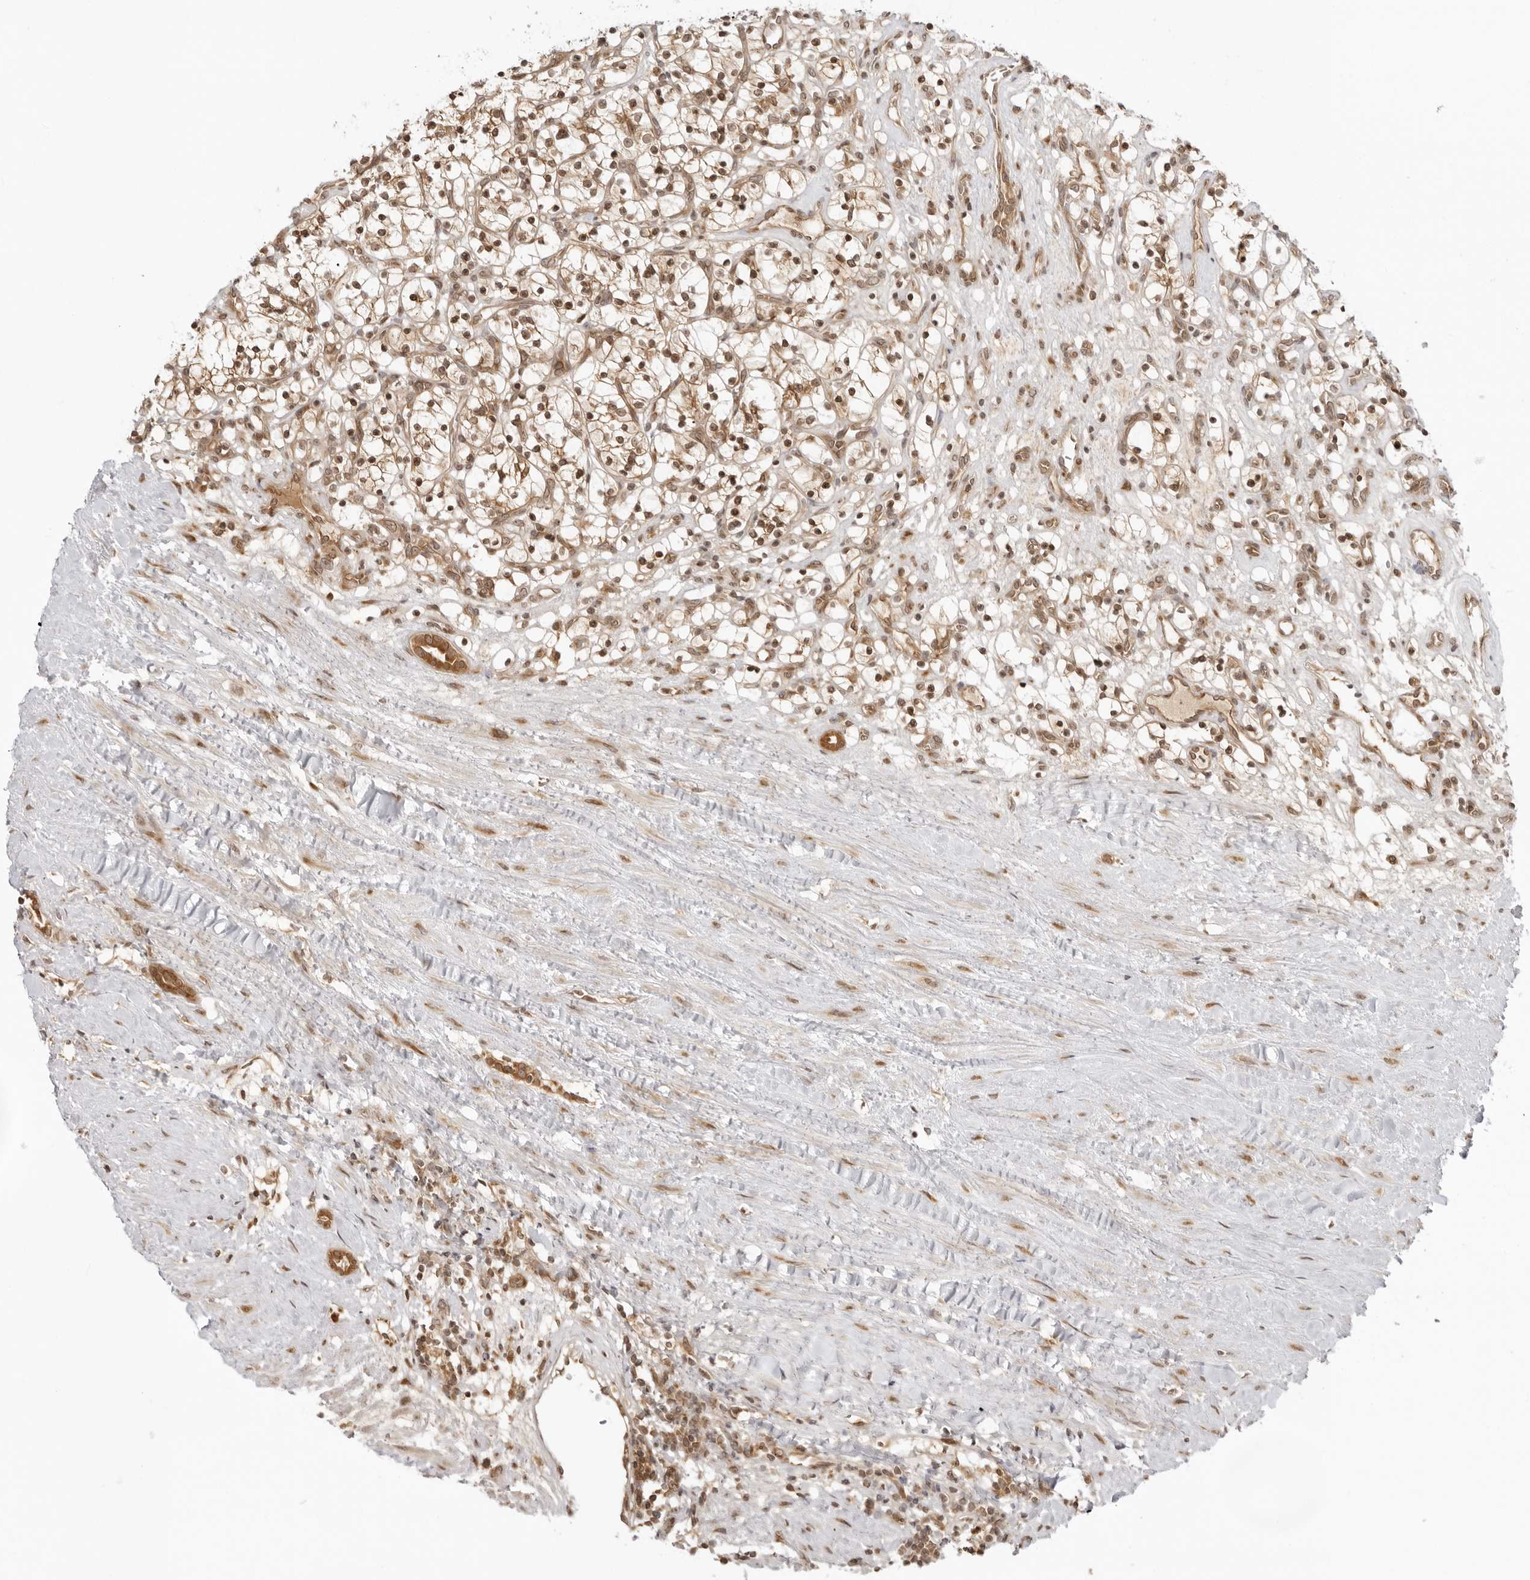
{"staining": {"intensity": "moderate", "quantity": ">75%", "location": "nuclear"}, "tissue": "renal cancer", "cell_type": "Tumor cells", "image_type": "cancer", "snomed": [{"axis": "morphology", "description": "Adenocarcinoma, NOS"}, {"axis": "topography", "description": "Kidney"}], "caption": "Immunohistochemistry (IHC) image of adenocarcinoma (renal) stained for a protein (brown), which demonstrates medium levels of moderate nuclear expression in about >75% of tumor cells.", "gene": "PRRC2C", "patient": {"sex": "female", "age": 57}}